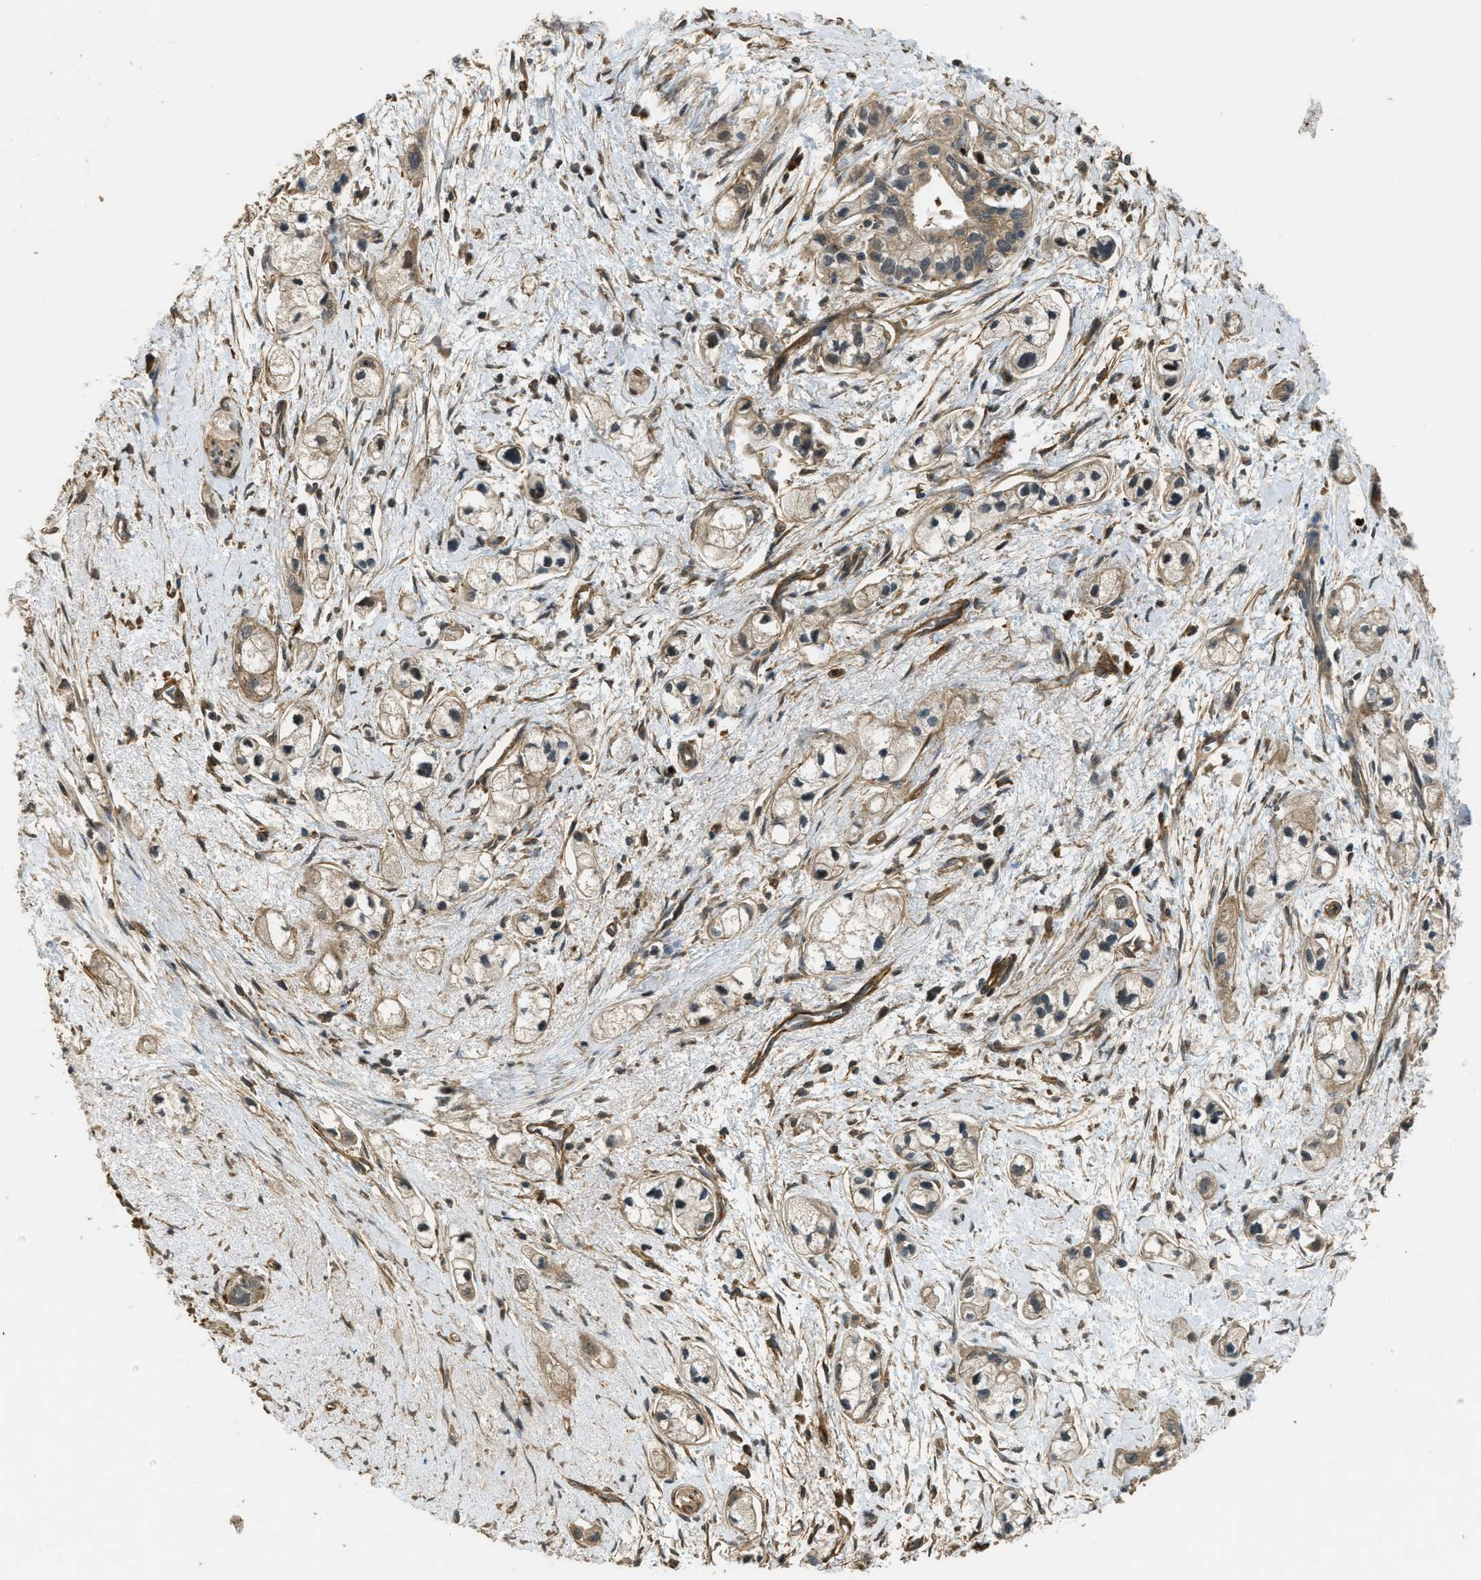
{"staining": {"intensity": "weak", "quantity": ">75%", "location": "cytoplasmic/membranous"}, "tissue": "pancreatic cancer", "cell_type": "Tumor cells", "image_type": "cancer", "snomed": [{"axis": "morphology", "description": "Adenocarcinoma, NOS"}, {"axis": "topography", "description": "Pancreas"}], "caption": "Adenocarcinoma (pancreatic) stained for a protein demonstrates weak cytoplasmic/membranous positivity in tumor cells.", "gene": "PPP6R3", "patient": {"sex": "male", "age": 74}}